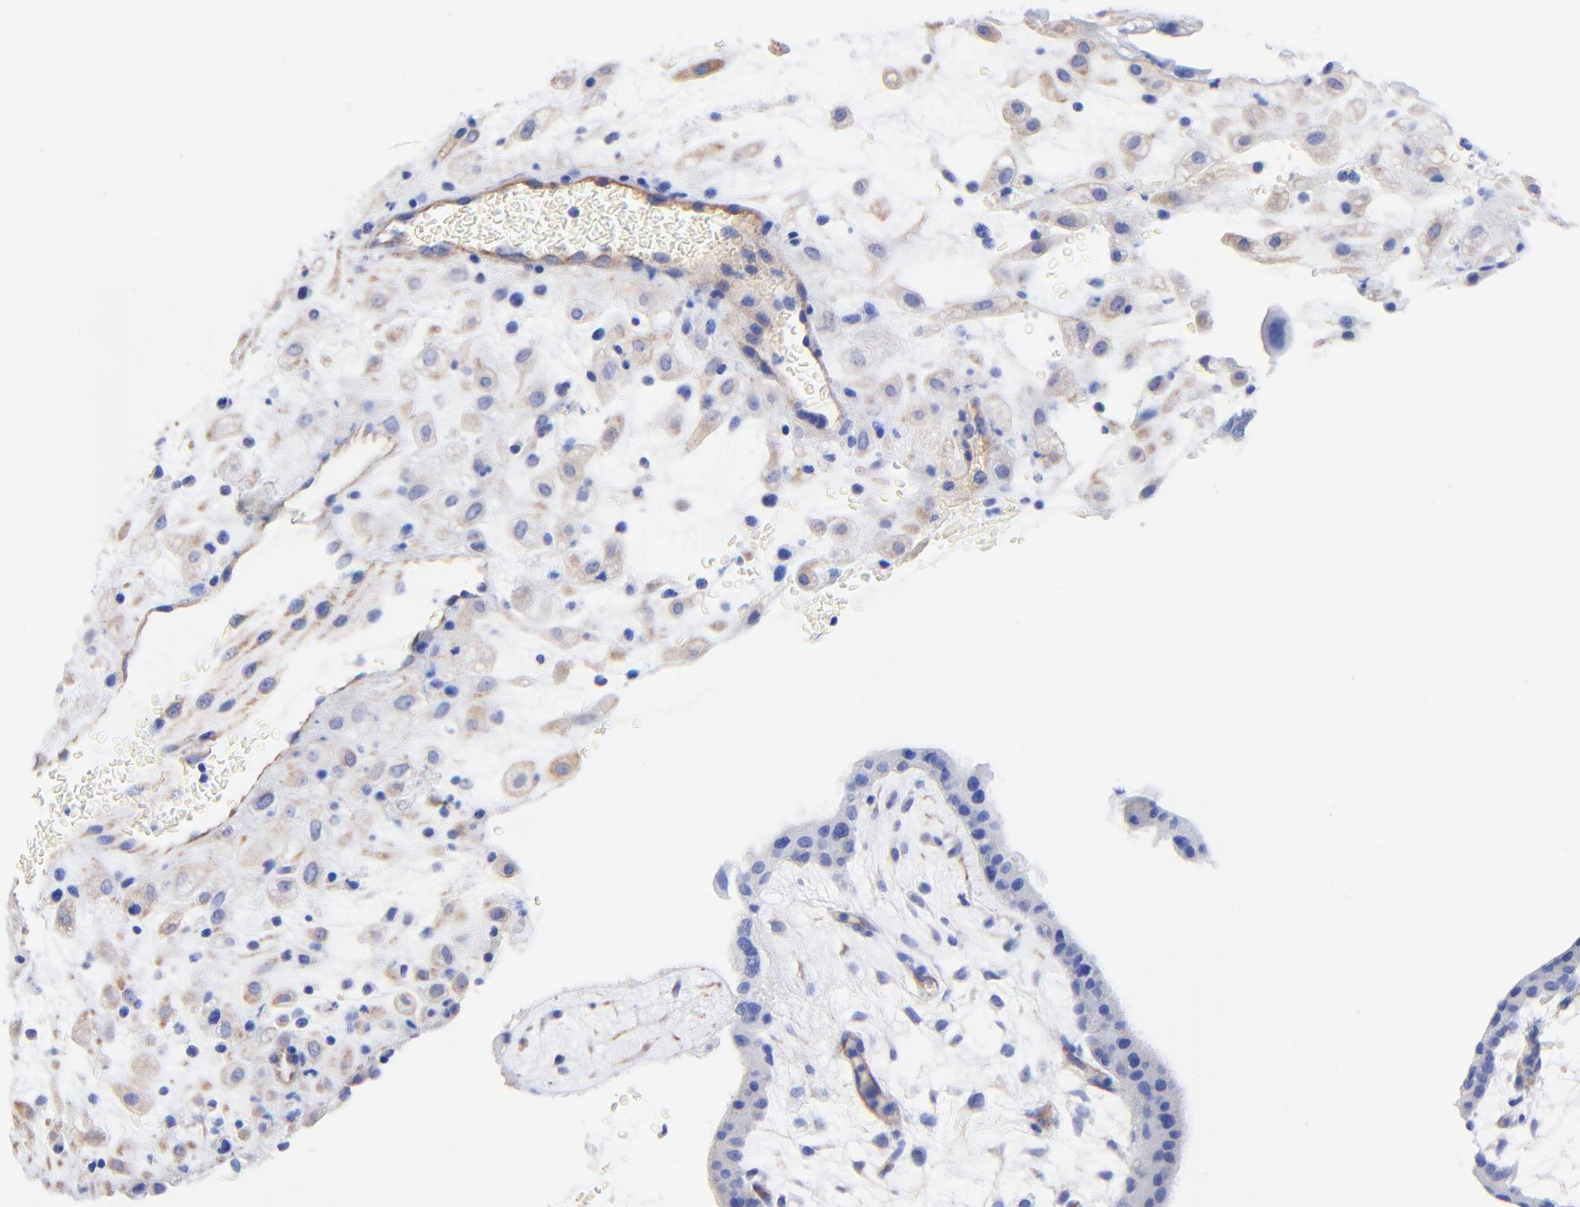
{"staining": {"intensity": "weak", "quantity": "25%-75%", "location": "cytoplasmic/membranous"}, "tissue": "placenta", "cell_type": "Decidual cells", "image_type": "normal", "snomed": [{"axis": "morphology", "description": "Normal tissue, NOS"}, {"axis": "topography", "description": "Placenta"}], "caption": "An image showing weak cytoplasmic/membranous positivity in approximately 25%-75% of decidual cells in unremarkable placenta, as visualized by brown immunohistochemical staining.", "gene": "SLC44A2", "patient": {"sex": "female", "age": 35}}